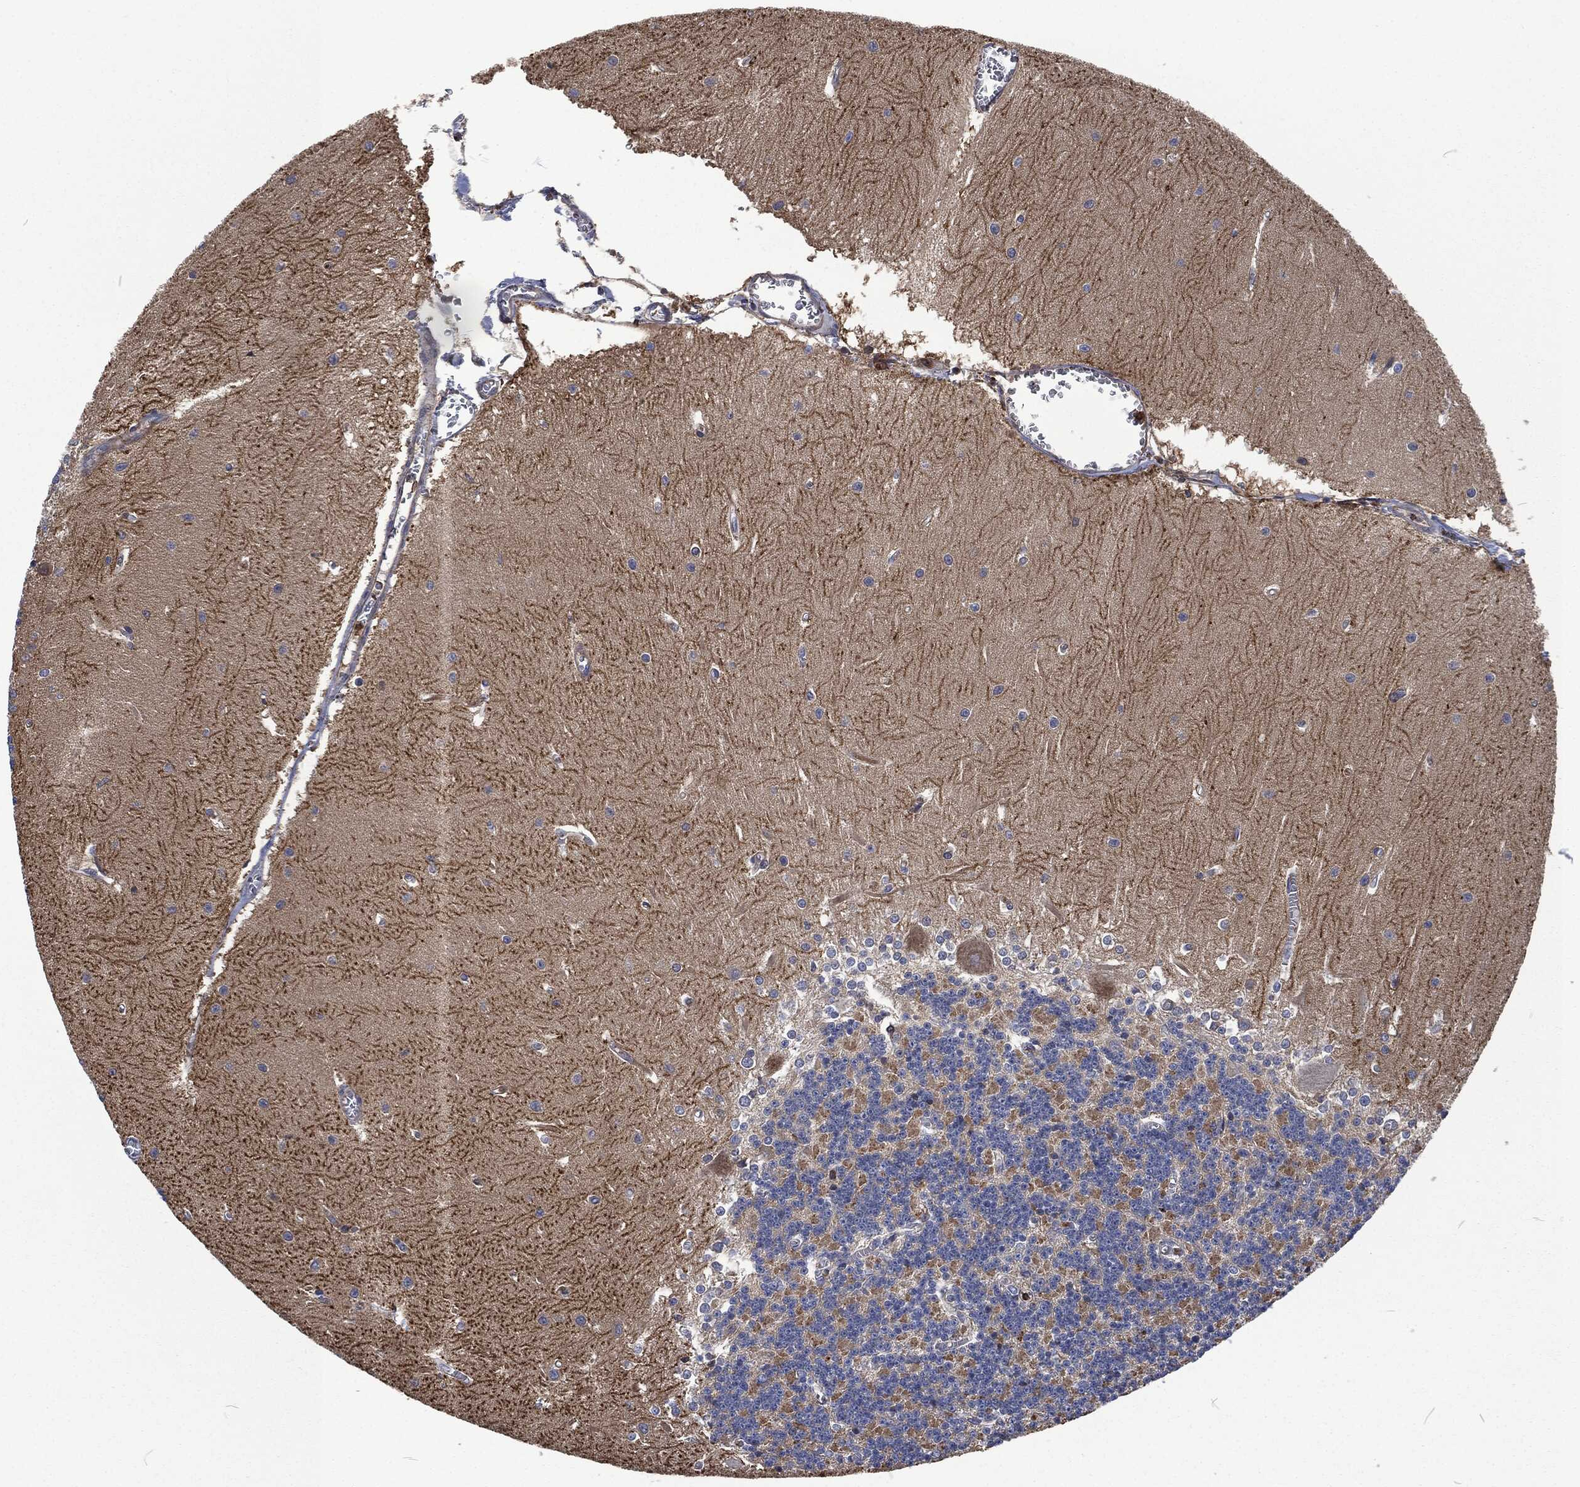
{"staining": {"intensity": "negative", "quantity": "none", "location": "none"}, "tissue": "cerebellum", "cell_type": "Cells in granular layer", "image_type": "normal", "snomed": [{"axis": "morphology", "description": "Normal tissue, NOS"}, {"axis": "topography", "description": "Cerebellum"}], "caption": "Immunohistochemistry of unremarkable human cerebellum exhibits no expression in cells in granular layer. (DAB immunohistochemistry visualized using brightfield microscopy, high magnification).", "gene": "LGALS9", "patient": {"sex": "male", "age": 37}}